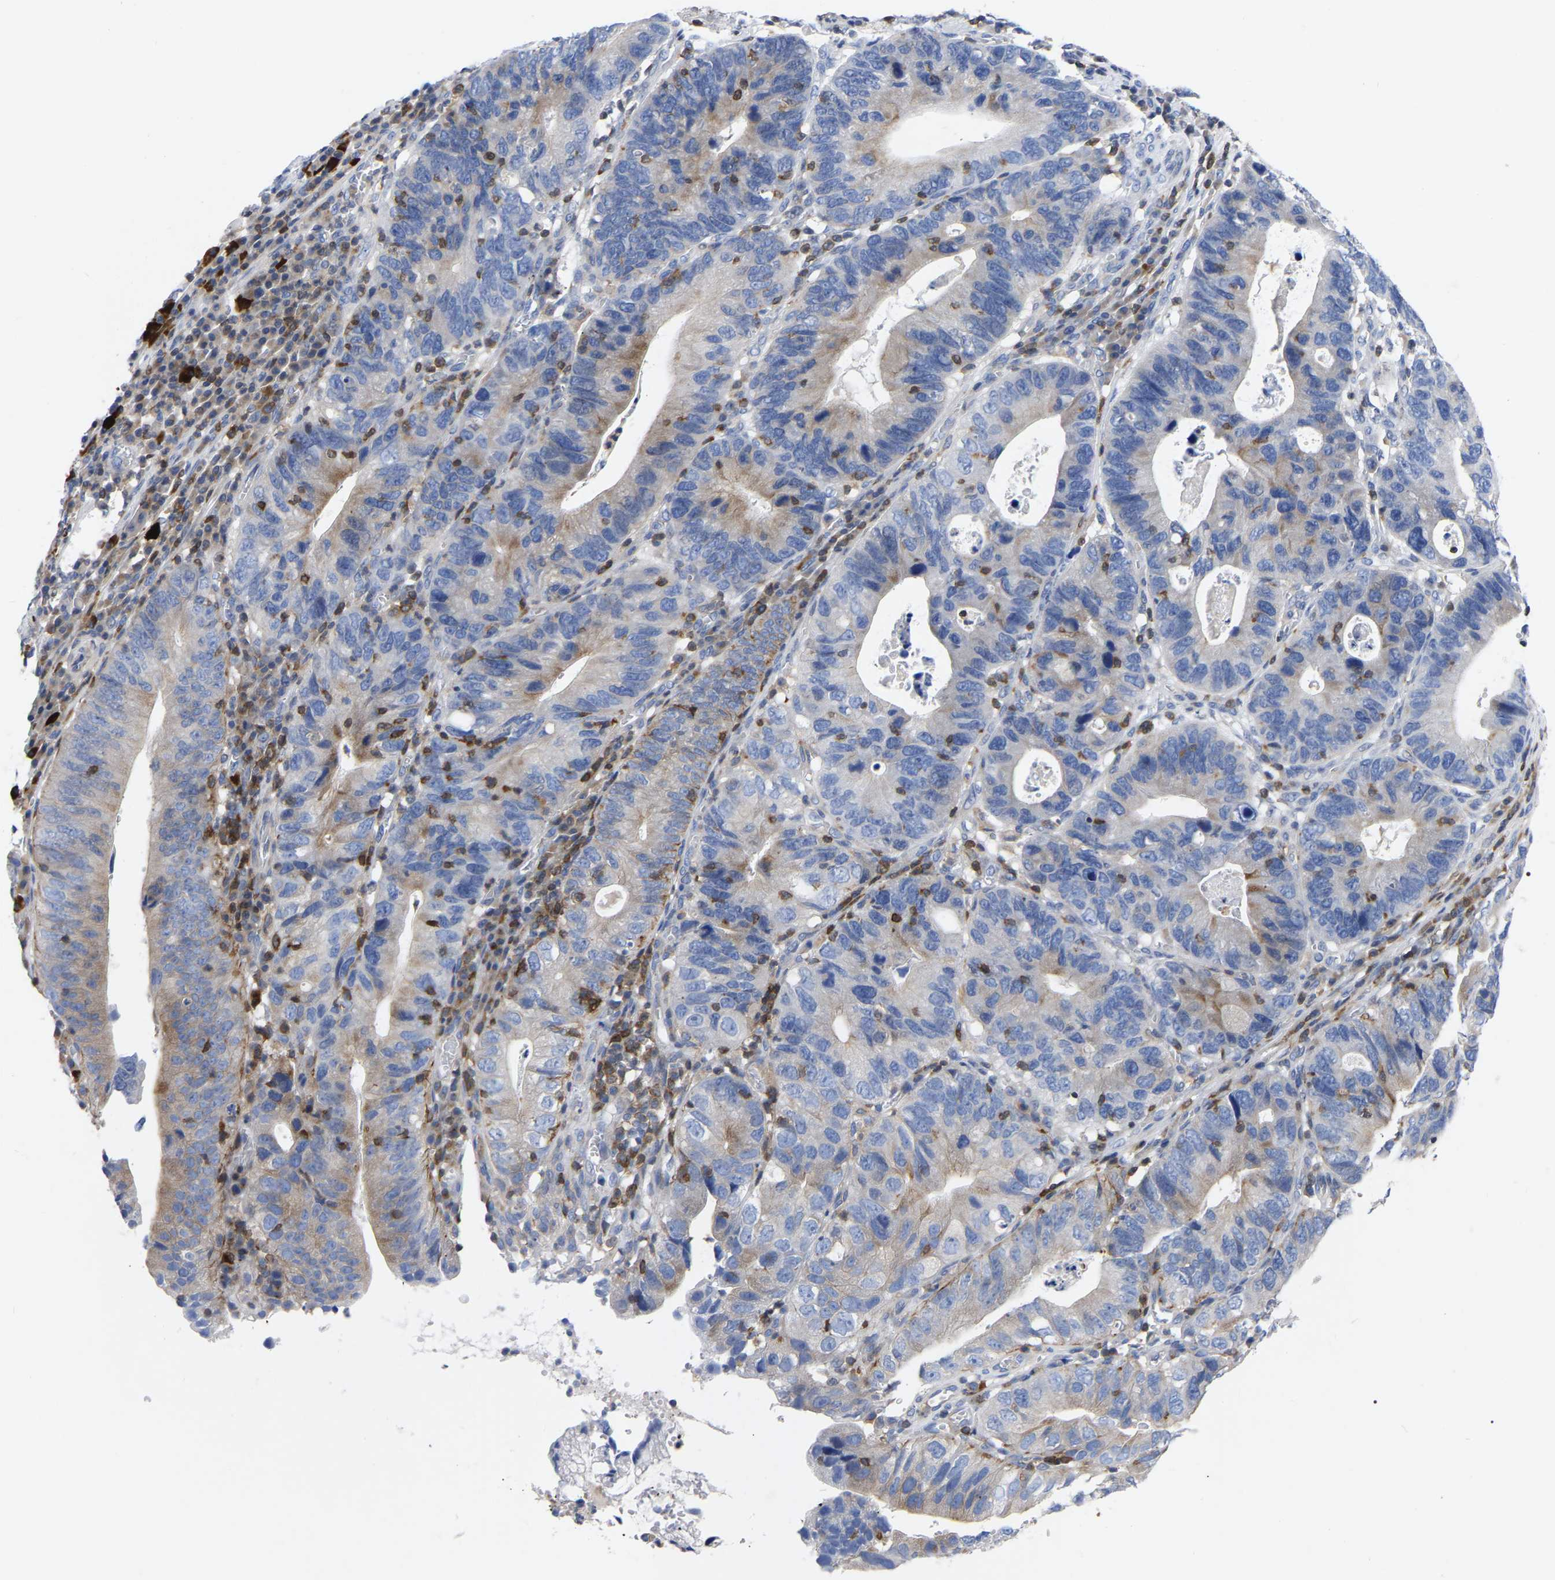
{"staining": {"intensity": "weak", "quantity": "<25%", "location": "cytoplasmic/membranous"}, "tissue": "stomach cancer", "cell_type": "Tumor cells", "image_type": "cancer", "snomed": [{"axis": "morphology", "description": "Adenocarcinoma, NOS"}, {"axis": "topography", "description": "Stomach"}], "caption": "This is an IHC photomicrograph of human stomach cancer (adenocarcinoma). There is no positivity in tumor cells.", "gene": "PTPN7", "patient": {"sex": "male", "age": 59}}